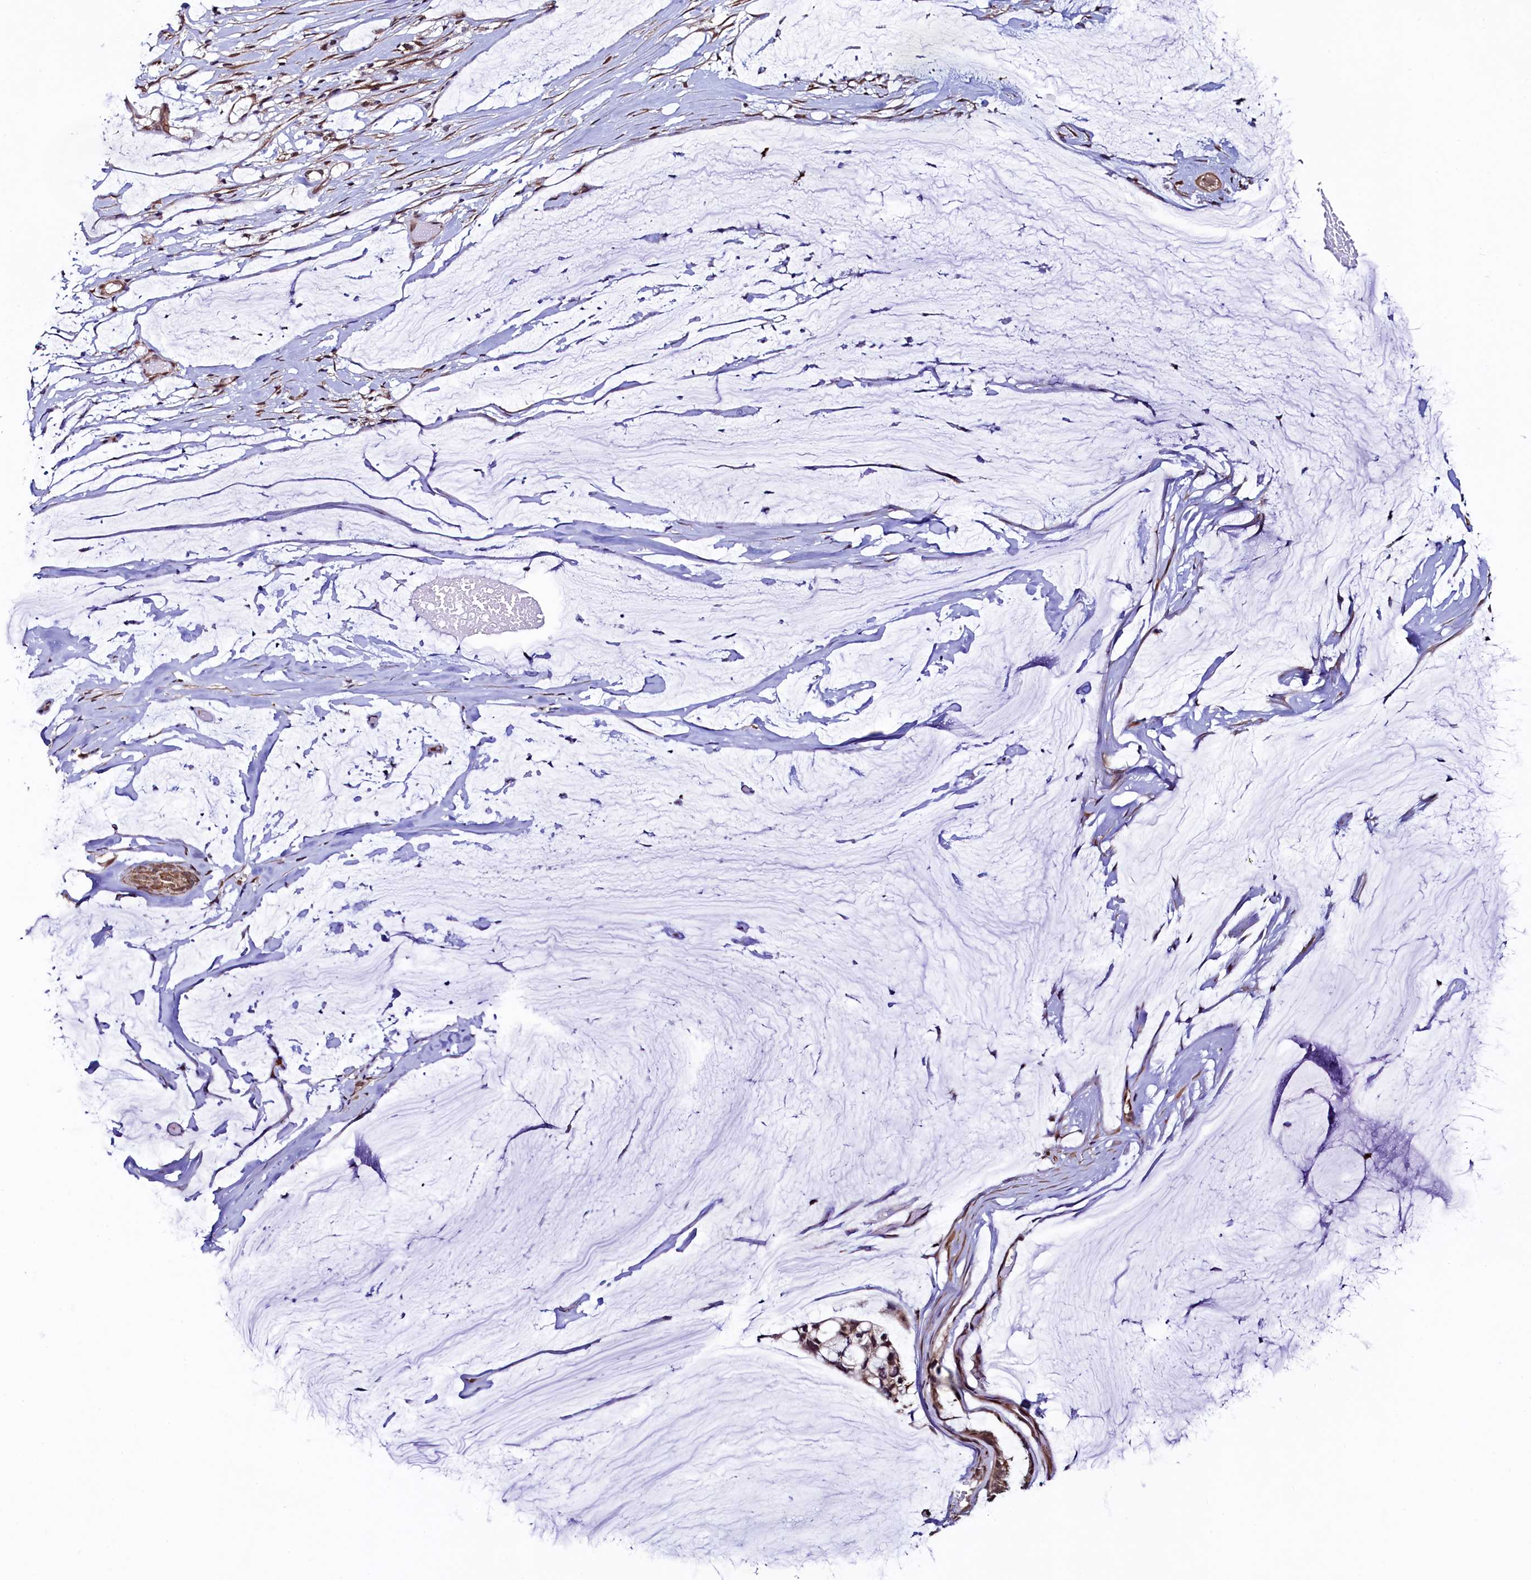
{"staining": {"intensity": "moderate", "quantity": ">75%", "location": "nuclear"}, "tissue": "ovarian cancer", "cell_type": "Tumor cells", "image_type": "cancer", "snomed": [{"axis": "morphology", "description": "Cystadenocarcinoma, mucinous, NOS"}, {"axis": "topography", "description": "Ovary"}], "caption": "IHC (DAB) staining of human mucinous cystadenocarcinoma (ovarian) displays moderate nuclear protein expression in approximately >75% of tumor cells.", "gene": "LEO1", "patient": {"sex": "female", "age": 39}}